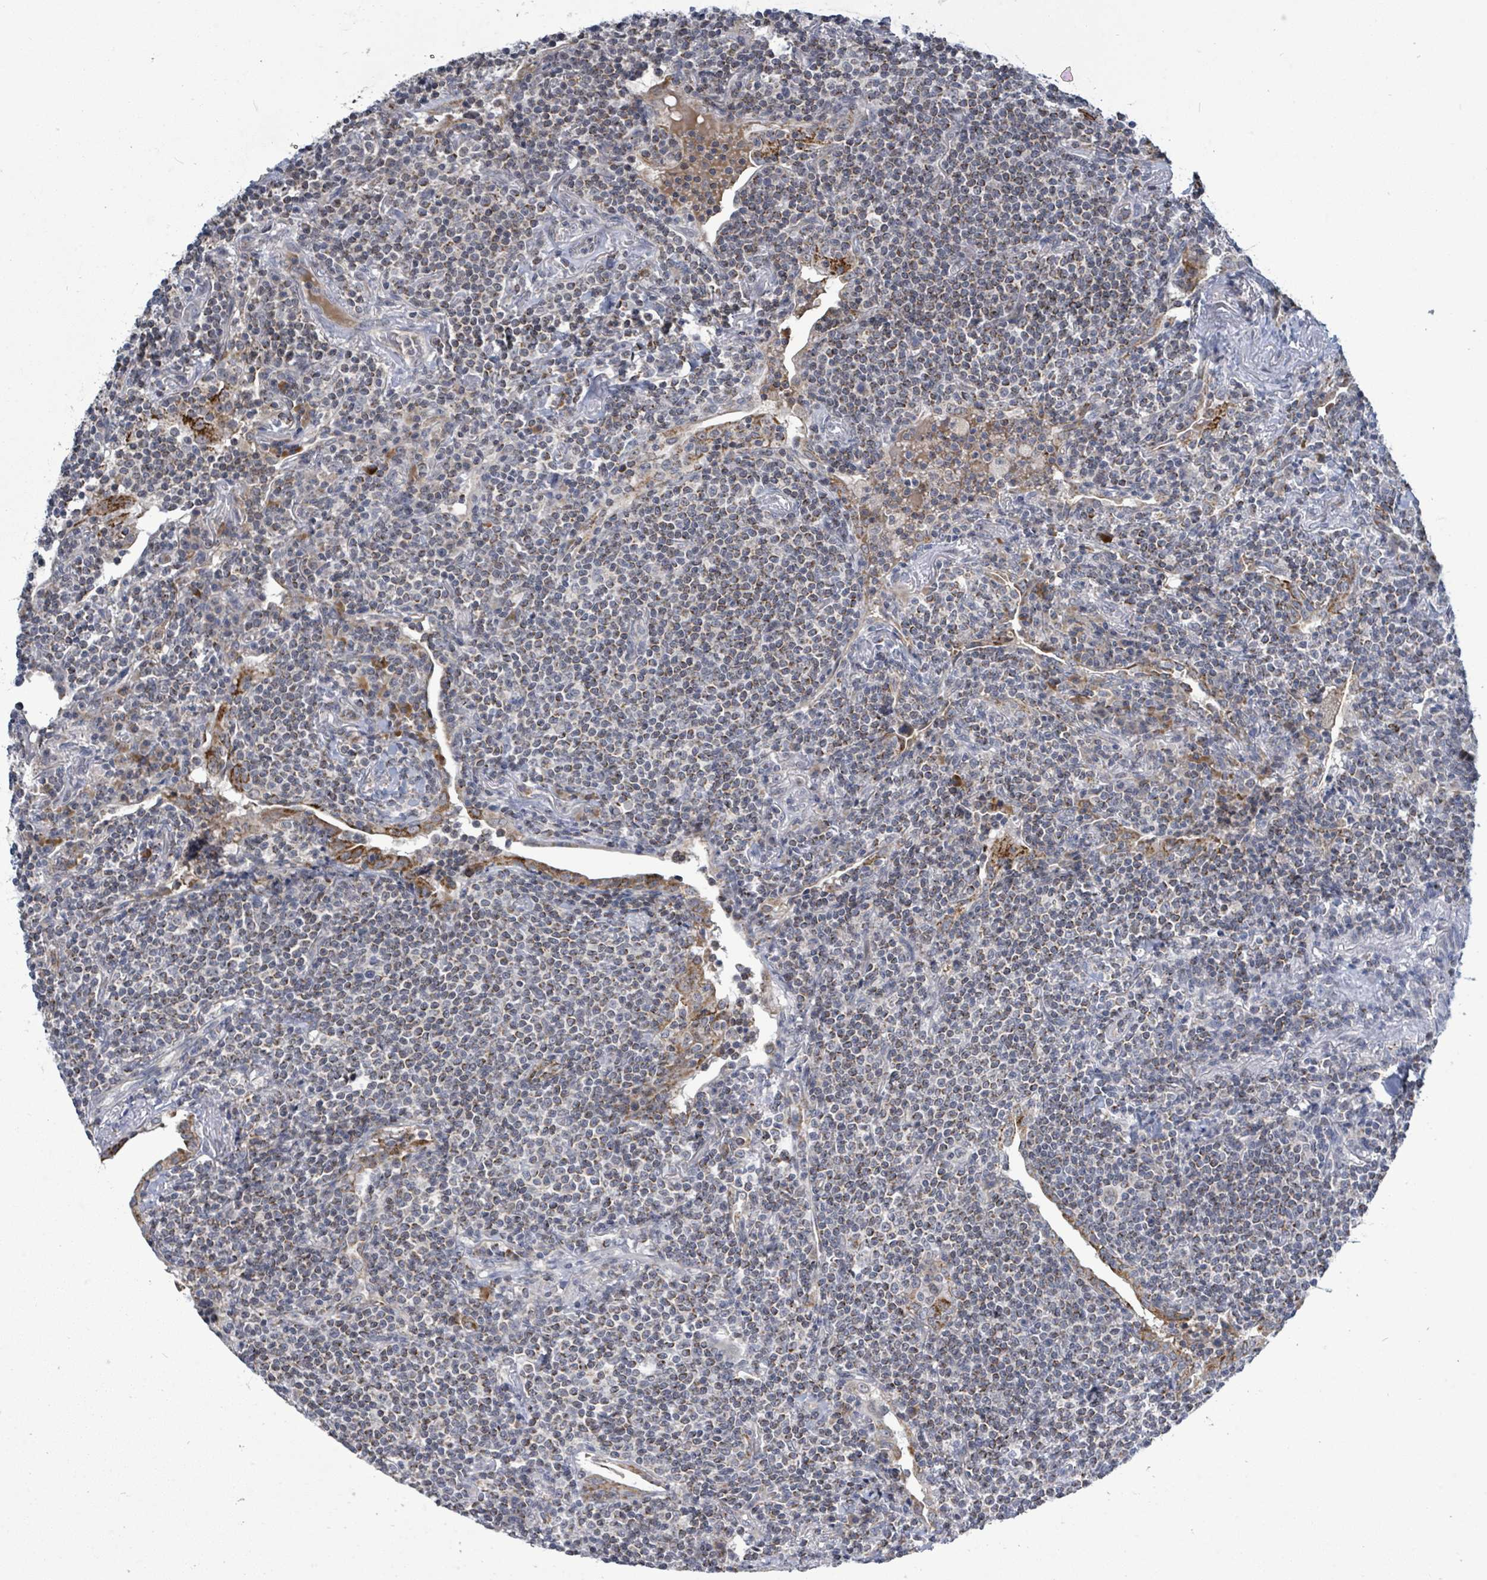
{"staining": {"intensity": "moderate", "quantity": "25%-75%", "location": "cytoplasmic/membranous"}, "tissue": "lymphoma", "cell_type": "Tumor cells", "image_type": "cancer", "snomed": [{"axis": "morphology", "description": "Malignant lymphoma, non-Hodgkin's type, Low grade"}, {"axis": "topography", "description": "Lung"}], "caption": "Approximately 25%-75% of tumor cells in human low-grade malignant lymphoma, non-Hodgkin's type display moderate cytoplasmic/membranous protein positivity as visualized by brown immunohistochemical staining.", "gene": "COQ10B", "patient": {"sex": "female", "age": 71}}